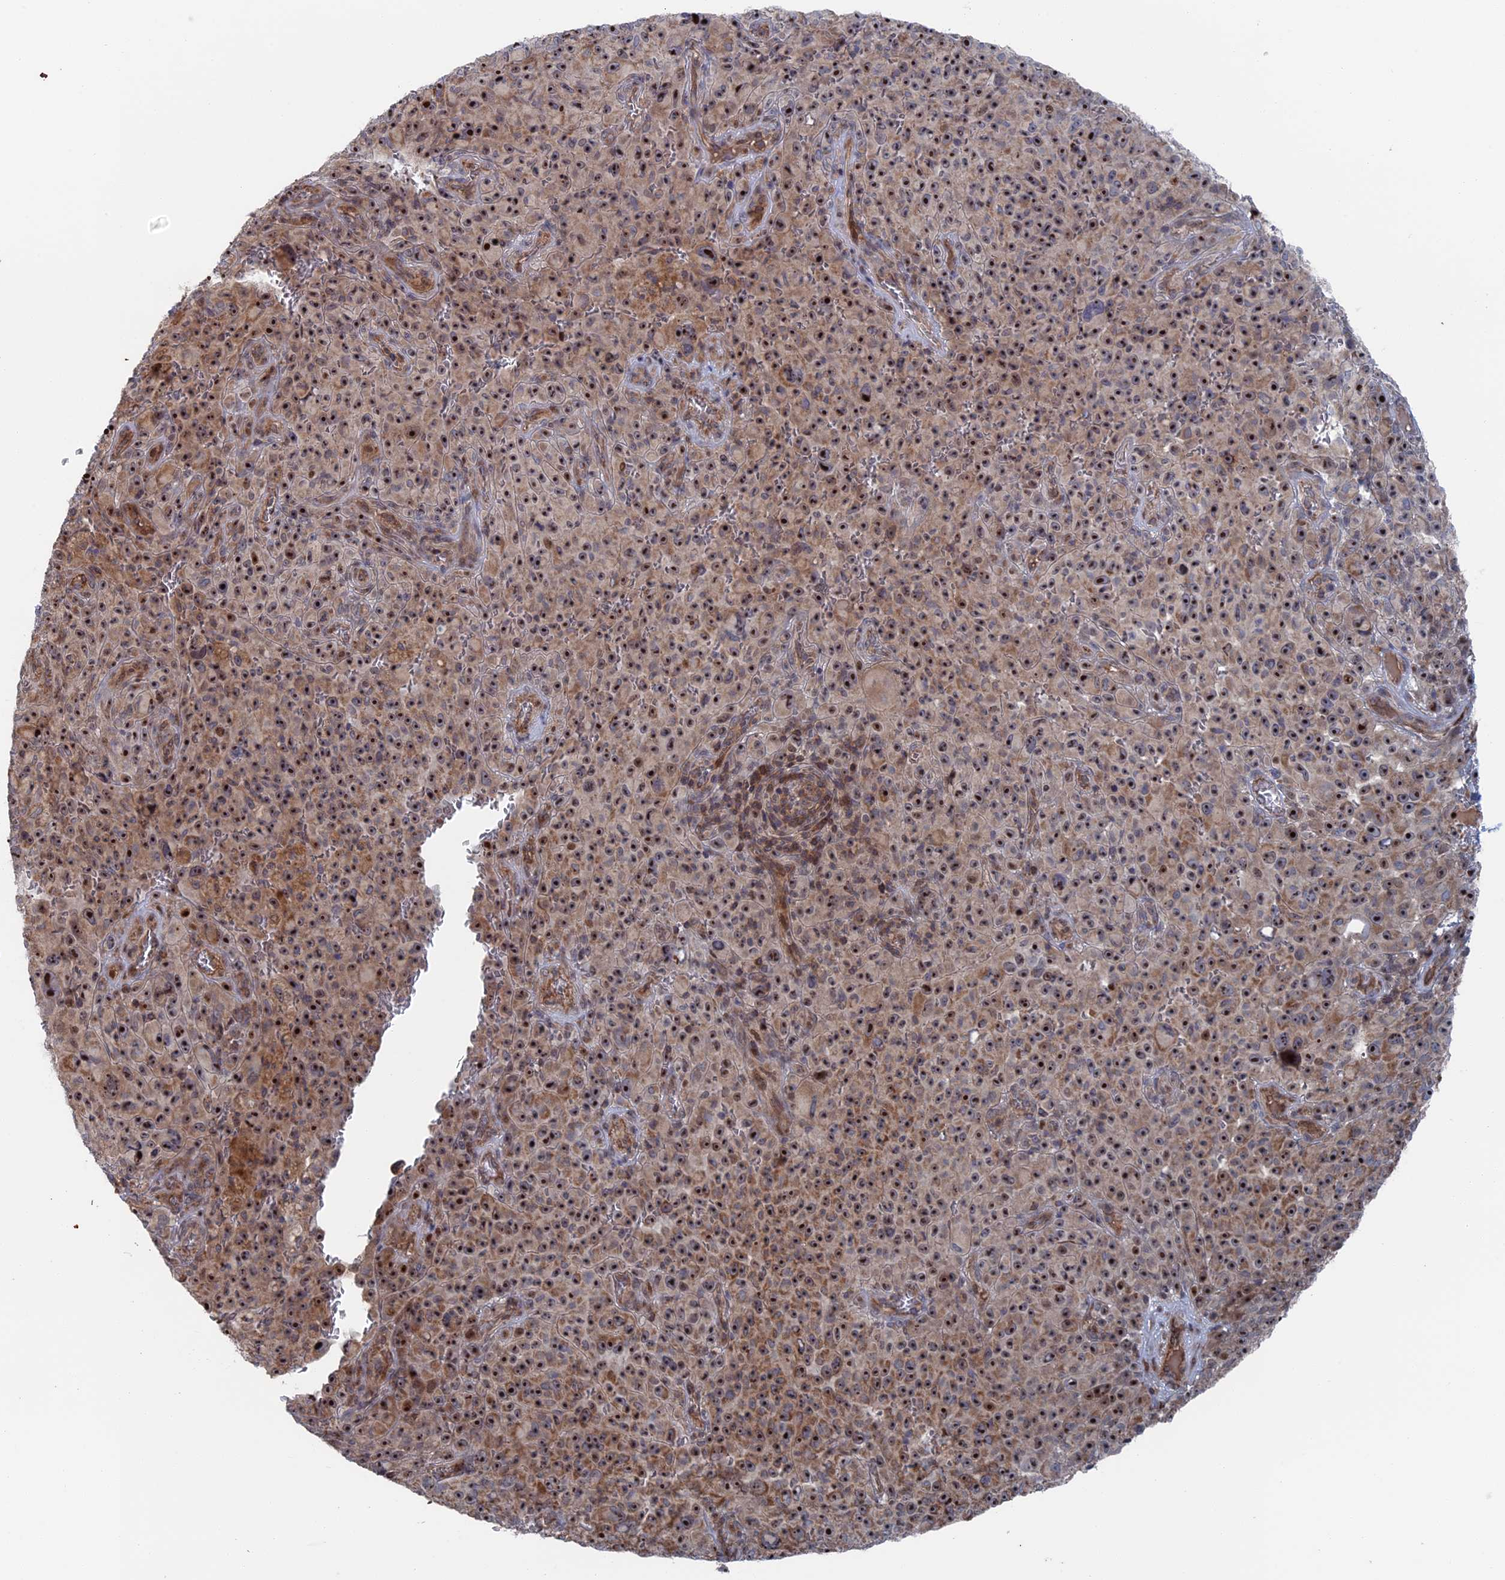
{"staining": {"intensity": "moderate", "quantity": ">75%", "location": "cytoplasmic/membranous,nuclear"}, "tissue": "melanoma", "cell_type": "Tumor cells", "image_type": "cancer", "snomed": [{"axis": "morphology", "description": "Malignant melanoma, NOS"}, {"axis": "topography", "description": "Skin"}], "caption": "The image displays staining of melanoma, revealing moderate cytoplasmic/membranous and nuclear protein staining (brown color) within tumor cells.", "gene": "IL7", "patient": {"sex": "female", "age": 82}}